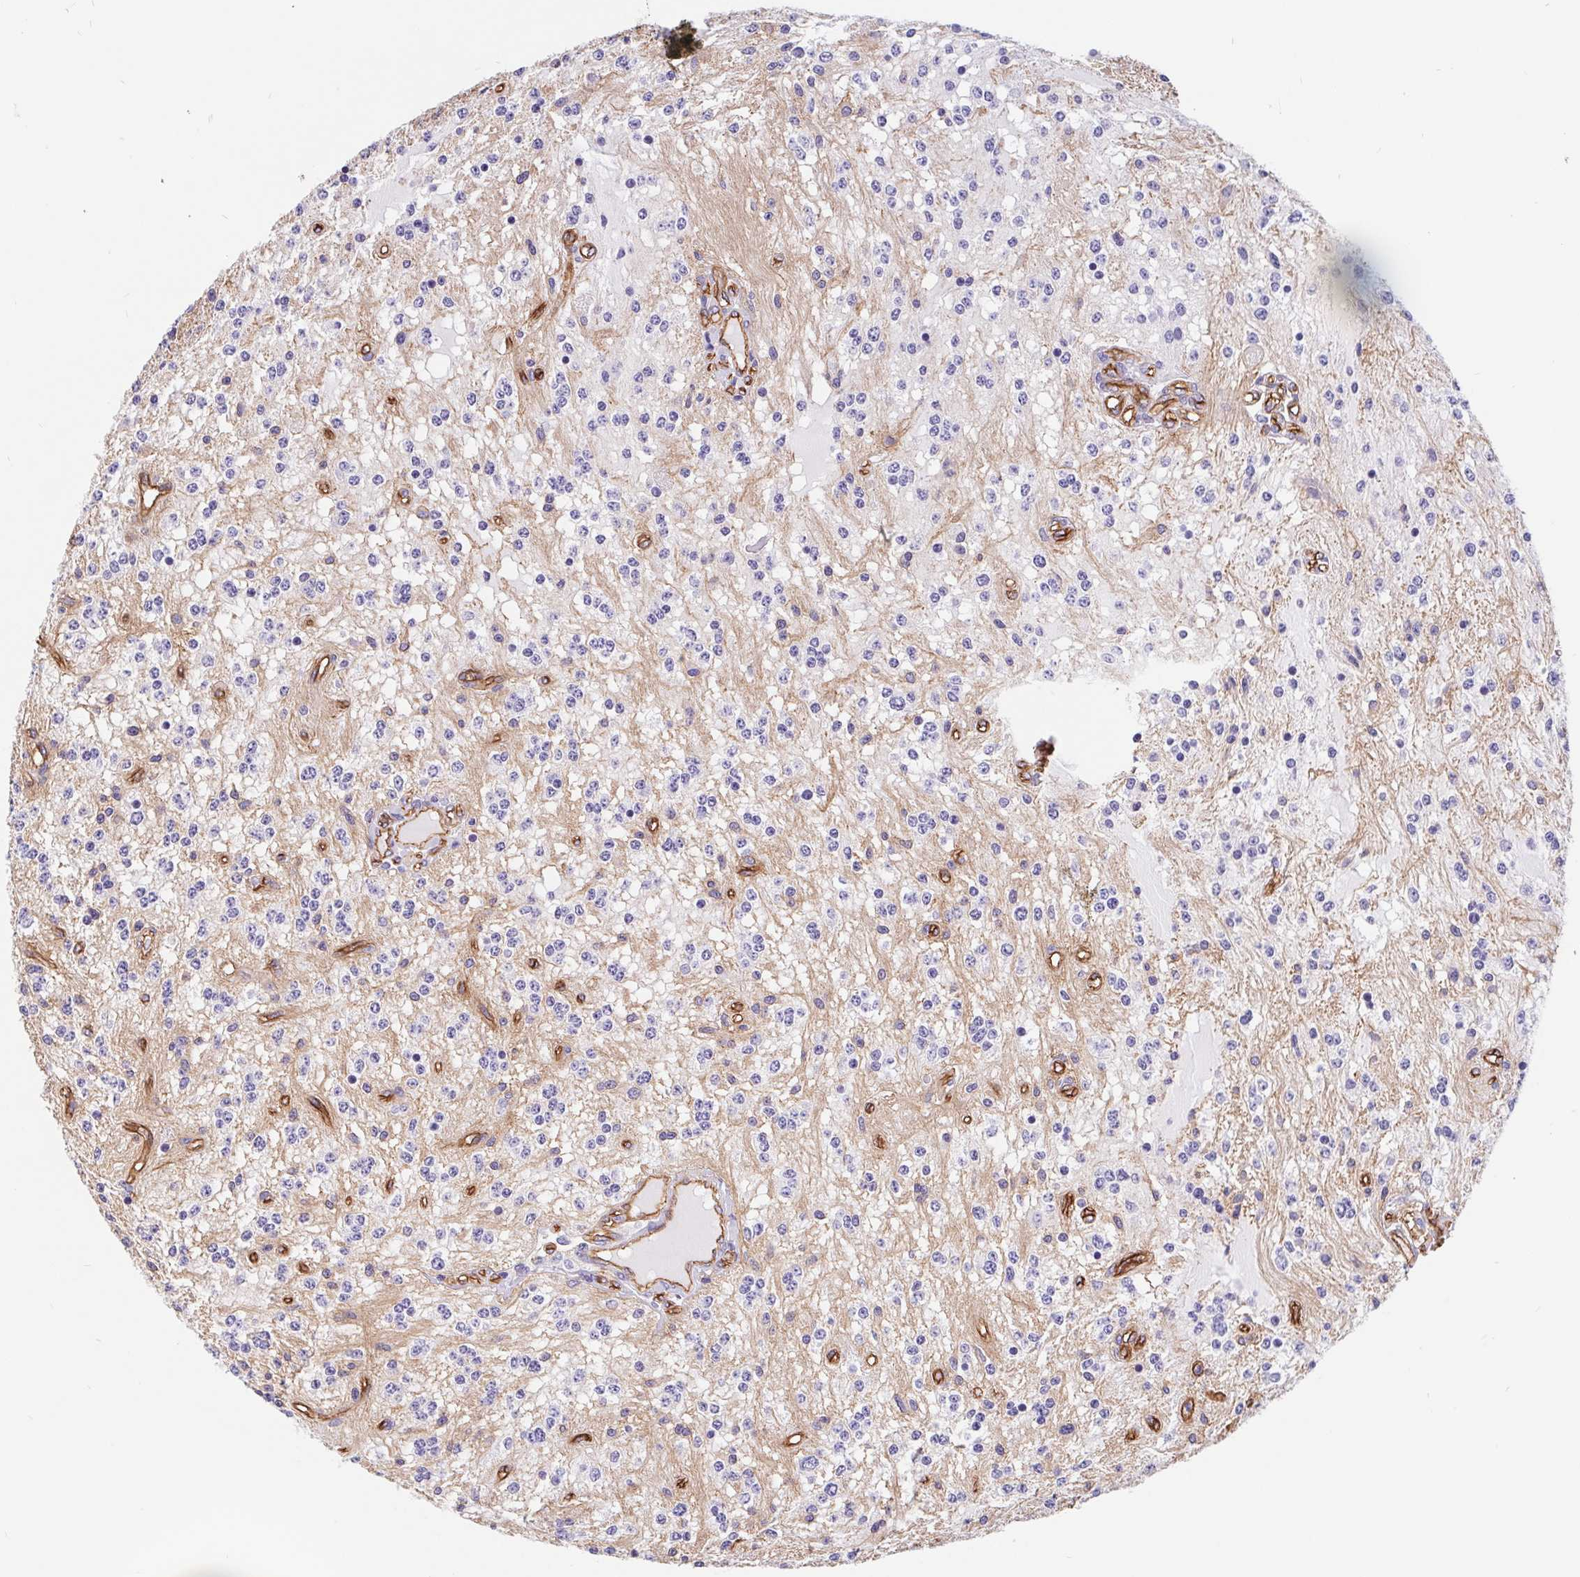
{"staining": {"intensity": "negative", "quantity": "none", "location": "none"}, "tissue": "glioma", "cell_type": "Tumor cells", "image_type": "cancer", "snomed": [{"axis": "morphology", "description": "Glioma, malignant, Low grade"}, {"axis": "topography", "description": "Cerebellum"}], "caption": "Glioma was stained to show a protein in brown. There is no significant expression in tumor cells. Brightfield microscopy of immunohistochemistry stained with DAB (brown) and hematoxylin (blue), captured at high magnification.", "gene": "LIMCH1", "patient": {"sex": "female", "age": 14}}